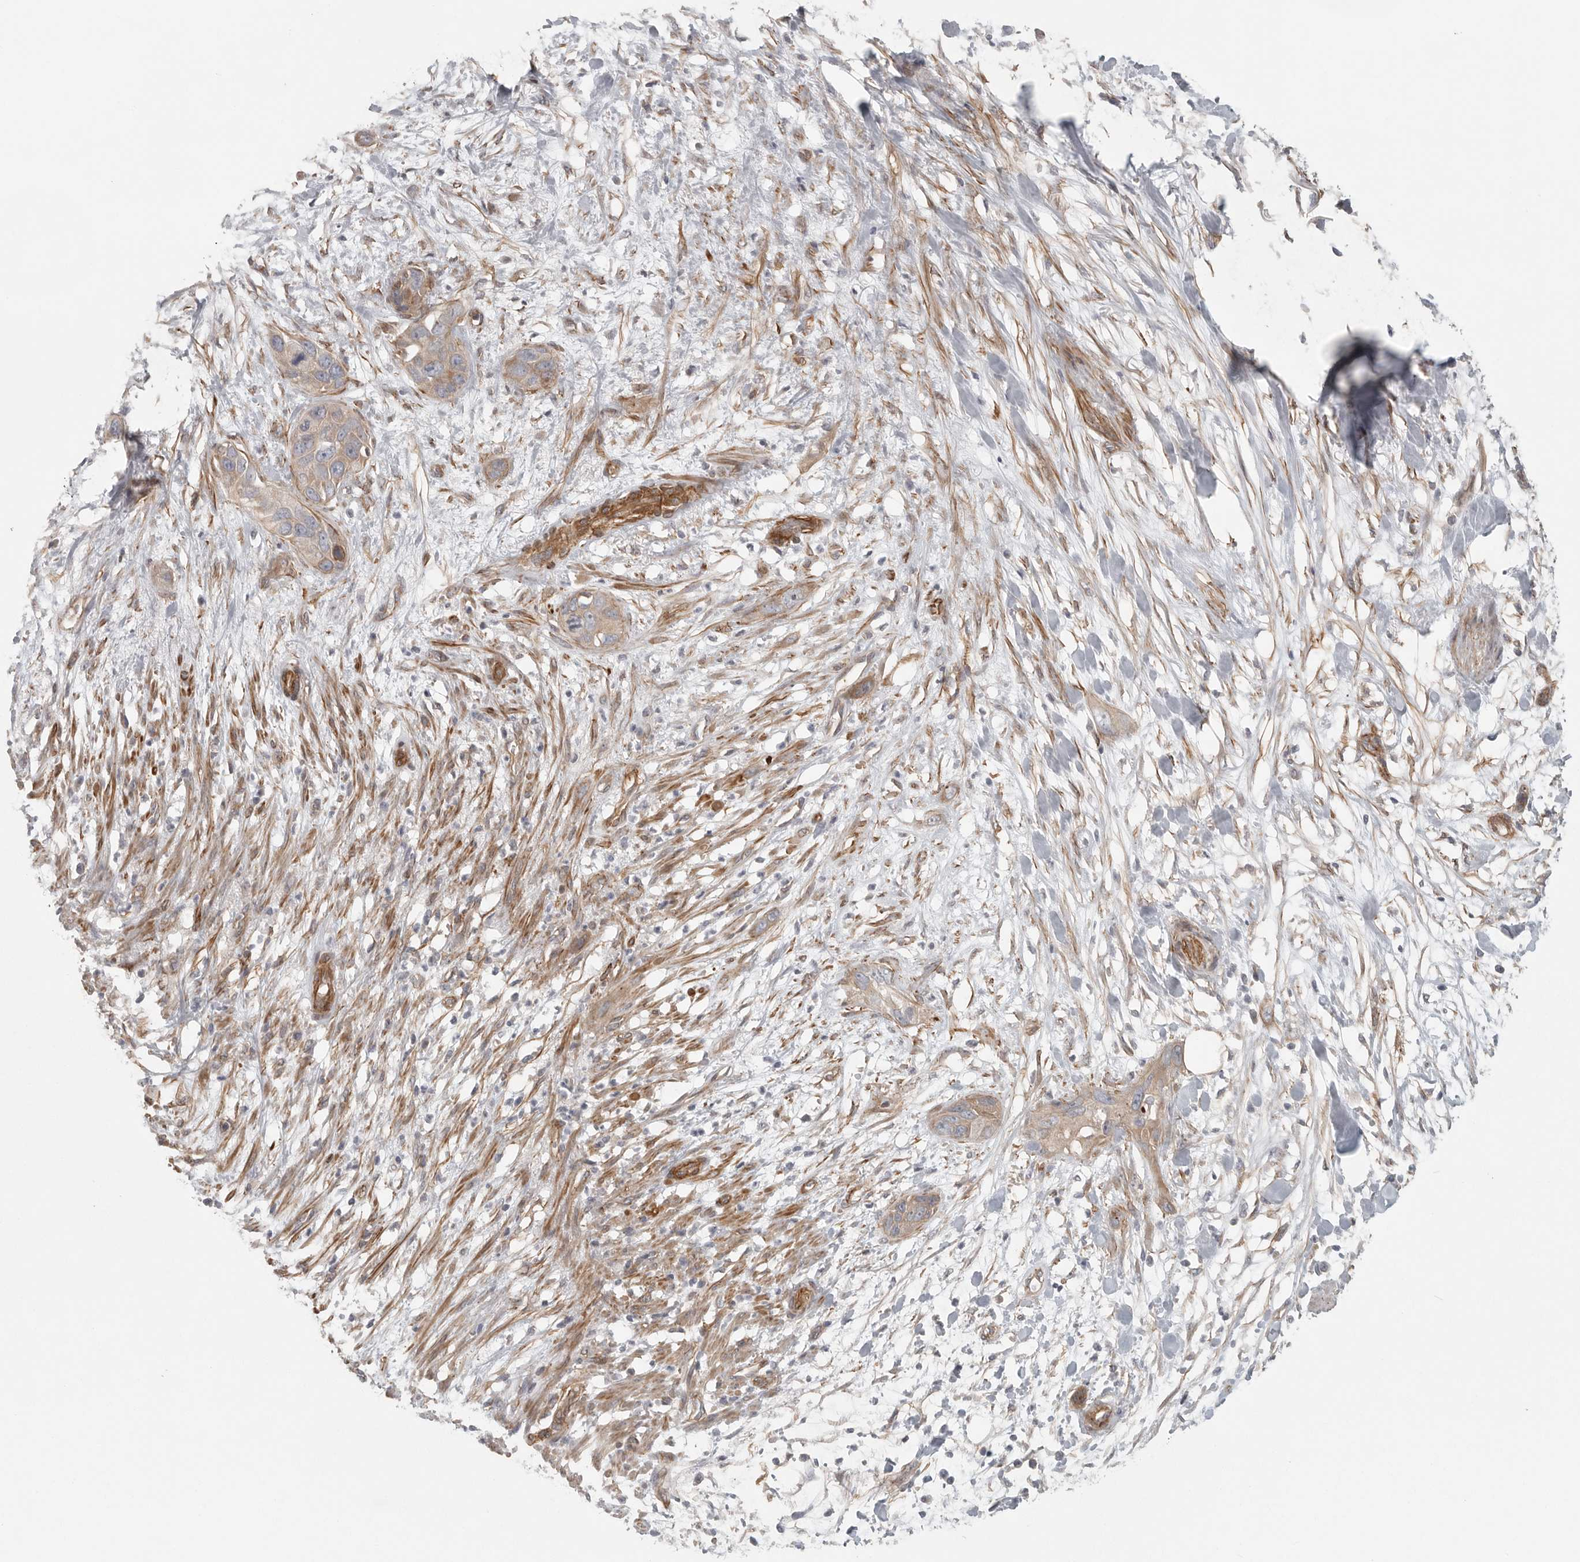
{"staining": {"intensity": "weak", "quantity": ">75%", "location": "cytoplasmic/membranous"}, "tissue": "pancreatic cancer", "cell_type": "Tumor cells", "image_type": "cancer", "snomed": [{"axis": "morphology", "description": "Adenocarcinoma, NOS"}, {"axis": "topography", "description": "Pancreas"}], "caption": "Adenocarcinoma (pancreatic) stained with a brown dye shows weak cytoplasmic/membranous positive positivity in approximately >75% of tumor cells.", "gene": "LONRF1", "patient": {"sex": "female", "age": 60}}